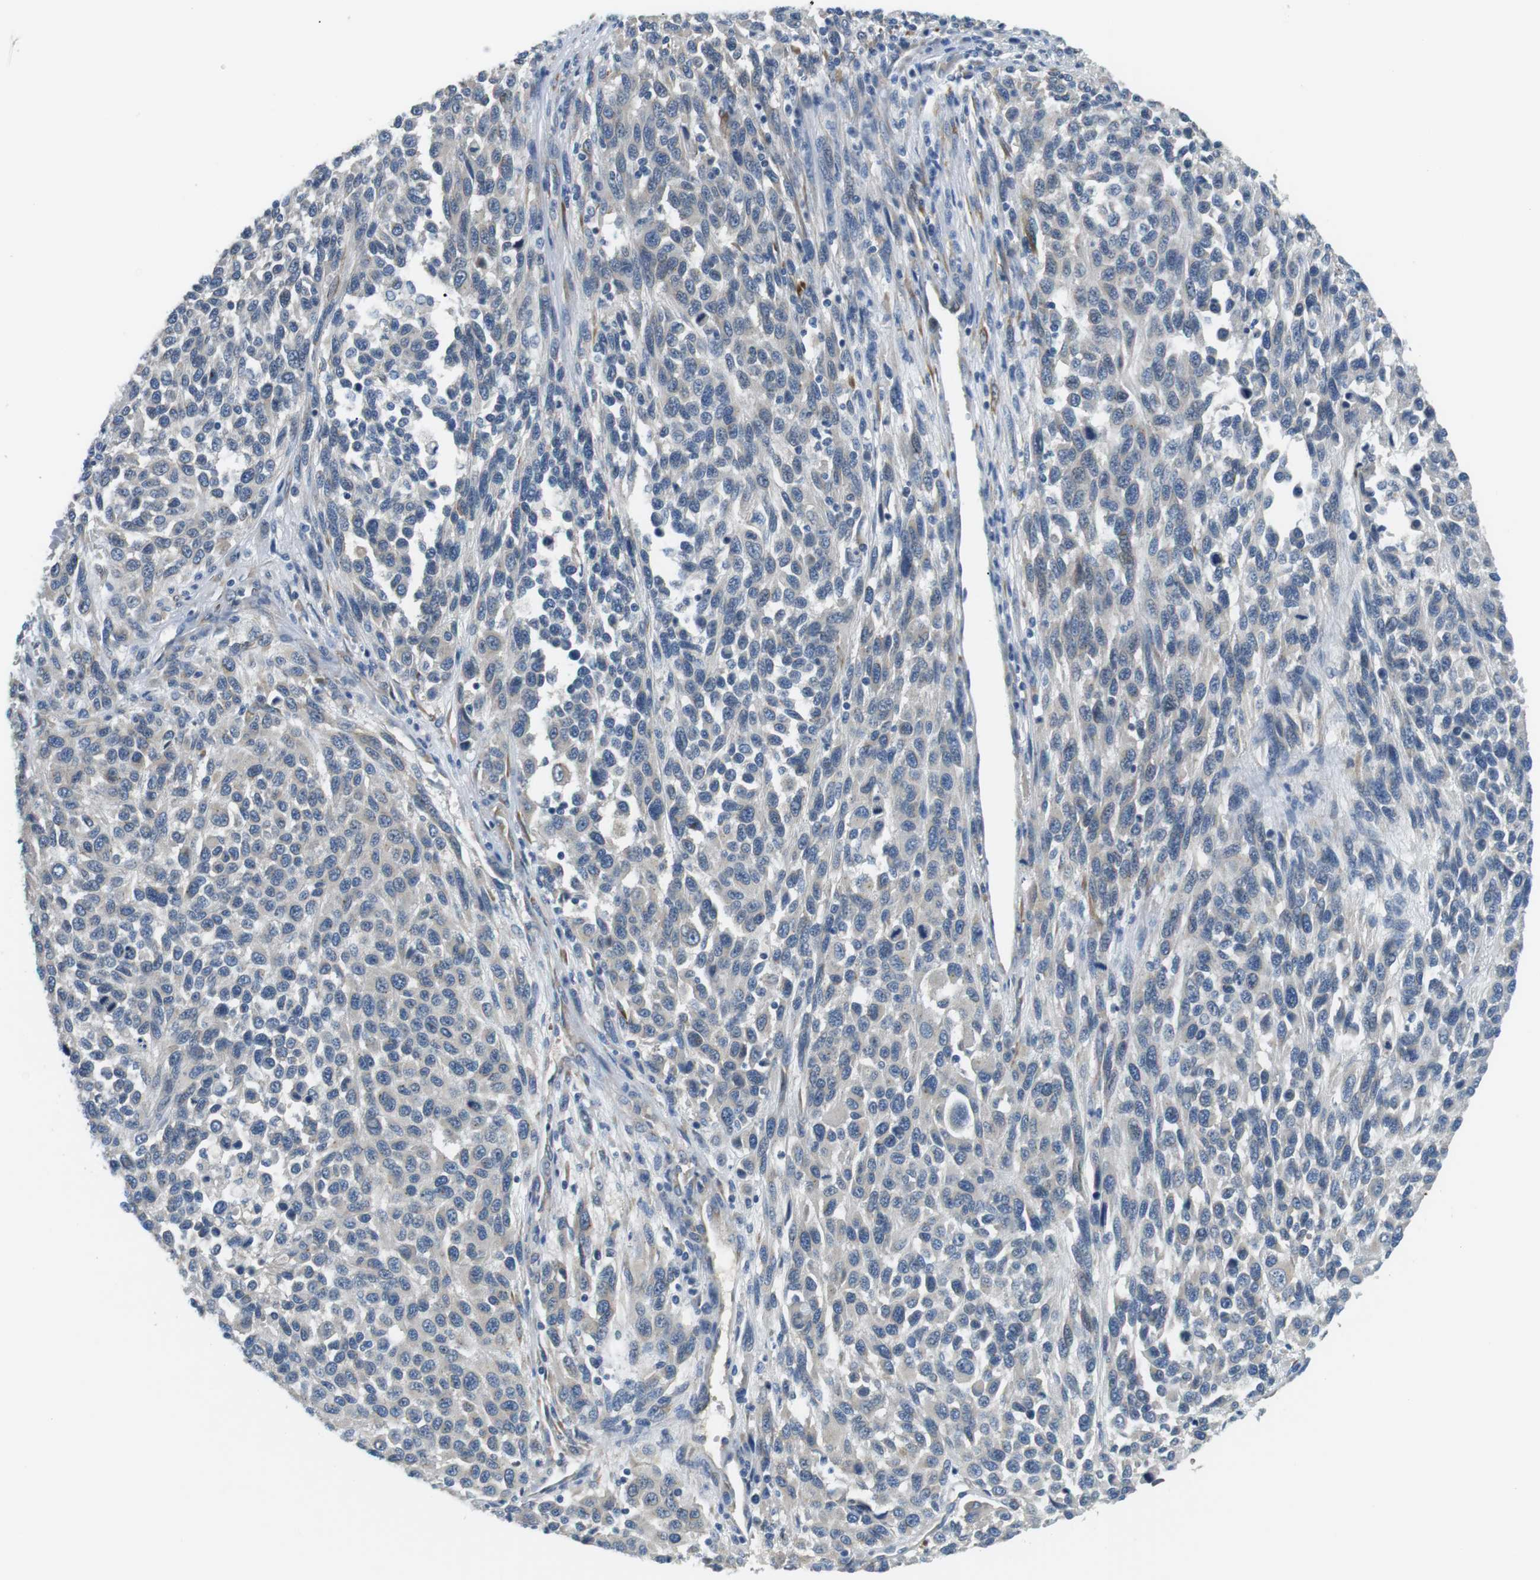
{"staining": {"intensity": "negative", "quantity": "none", "location": "none"}, "tissue": "melanoma", "cell_type": "Tumor cells", "image_type": "cancer", "snomed": [{"axis": "morphology", "description": "Malignant melanoma, Metastatic site"}, {"axis": "topography", "description": "Lymph node"}], "caption": "High power microscopy image of an immunohistochemistry (IHC) photomicrograph of melanoma, revealing no significant positivity in tumor cells.", "gene": "UNC5CL", "patient": {"sex": "male", "age": 61}}